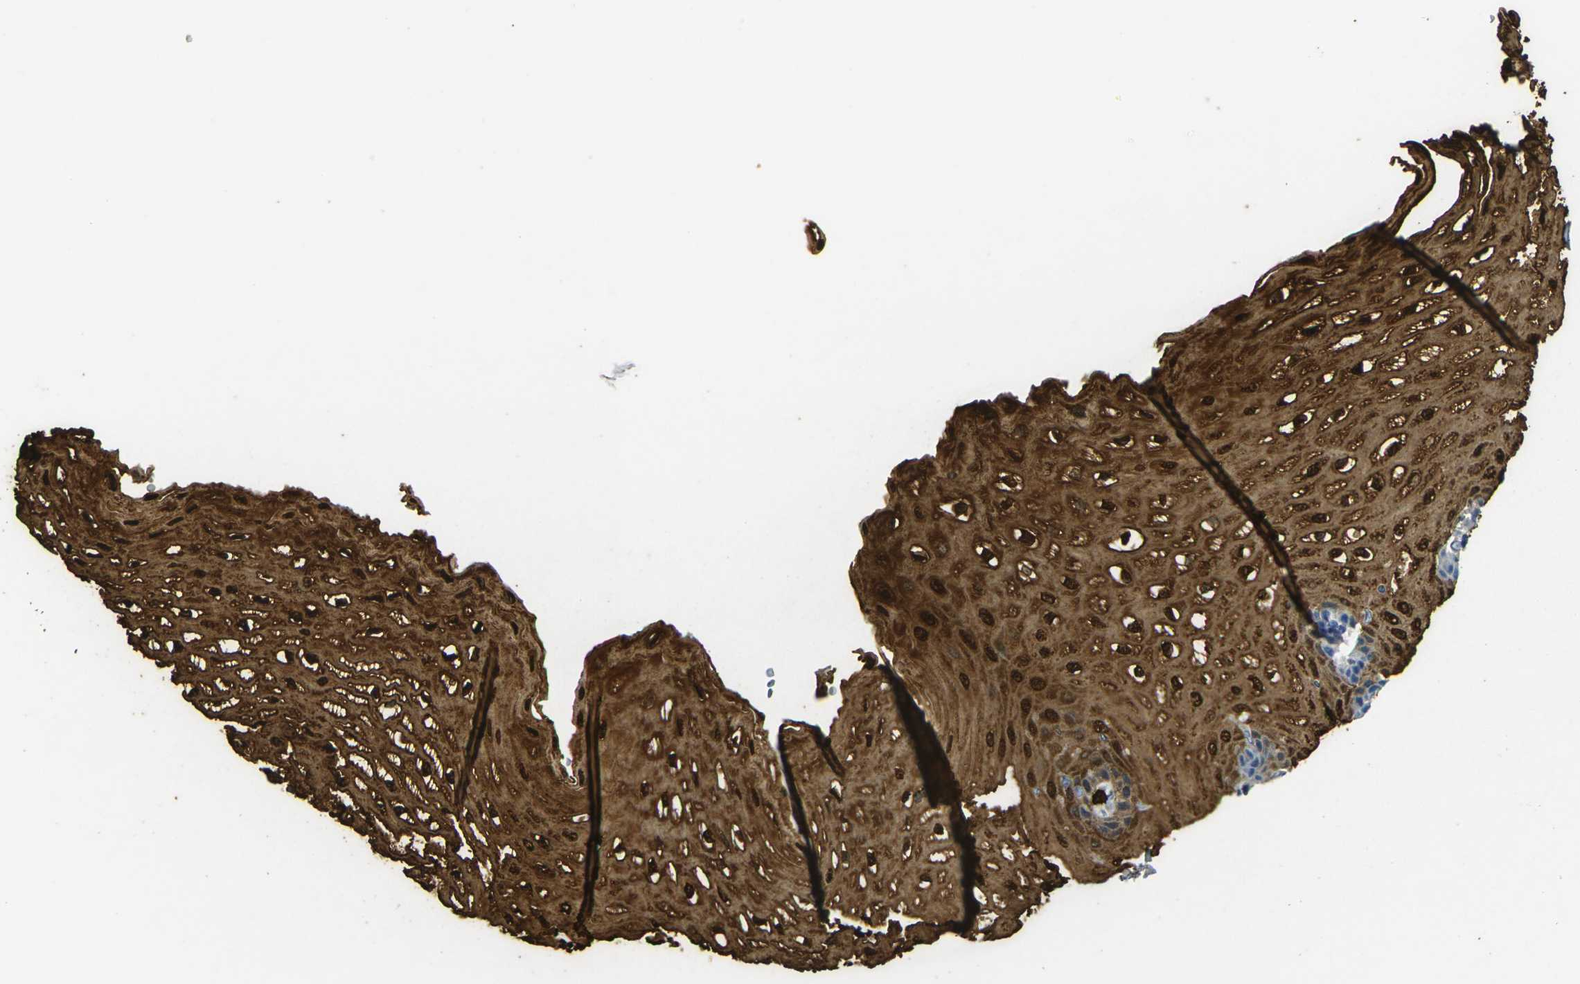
{"staining": {"intensity": "strong", "quantity": ">75%", "location": "cytoplasmic/membranous,nuclear"}, "tissue": "esophagus", "cell_type": "Squamous epithelial cells", "image_type": "normal", "snomed": [{"axis": "morphology", "description": "Normal tissue, NOS"}, {"axis": "topography", "description": "Esophagus"}], "caption": "Protein expression analysis of benign esophagus displays strong cytoplasmic/membranous,nuclear expression in about >75% of squamous epithelial cells.", "gene": "S100A9", "patient": {"sex": "male", "age": 54}}